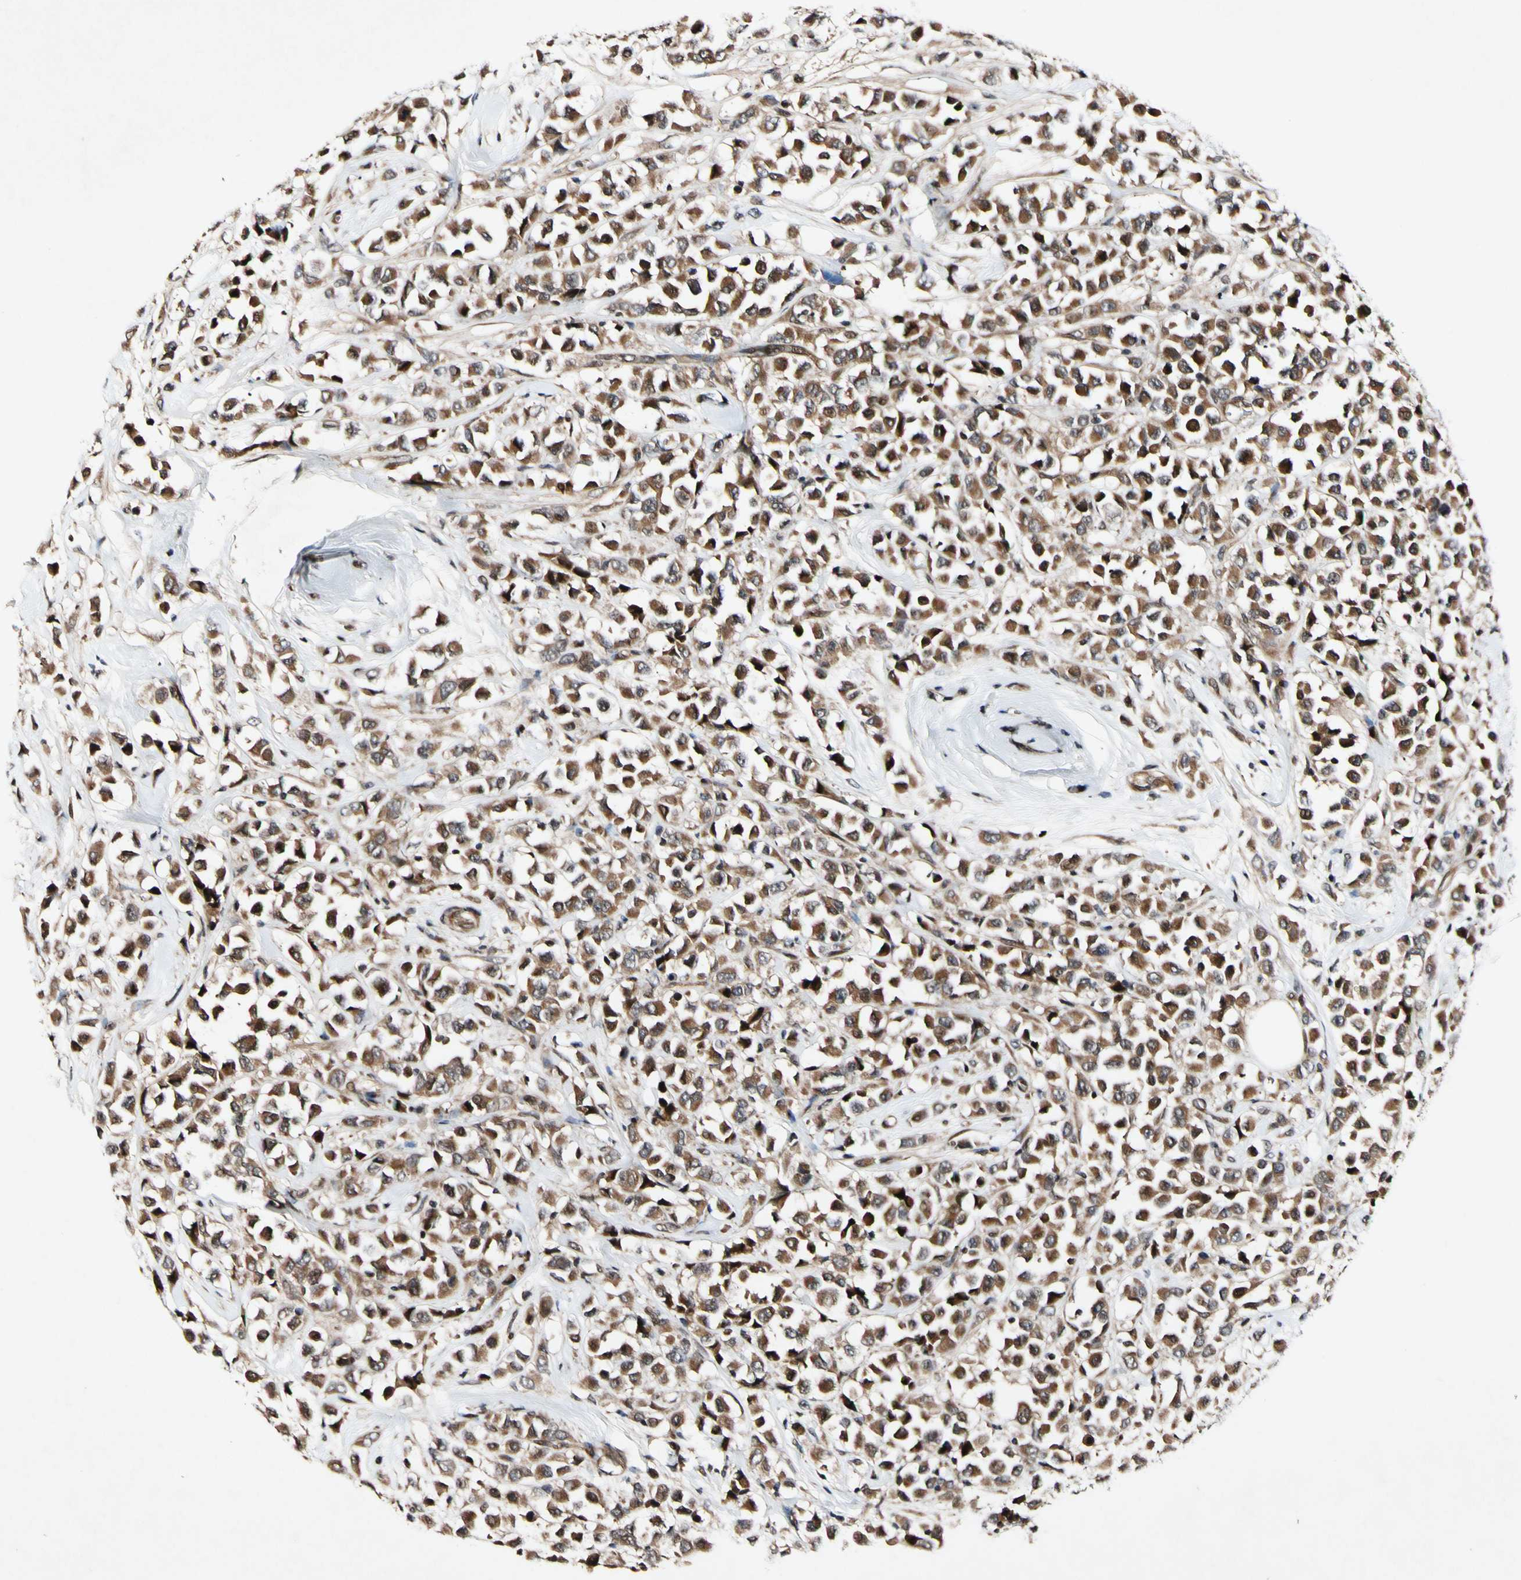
{"staining": {"intensity": "moderate", "quantity": ">75%", "location": "cytoplasmic/membranous,nuclear"}, "tissue": "breast cancer", "cell_type": "Tumor cells", "image_type": "cancer", "snomed": [{"axis": "morphology", "description": "Duct carcinoma"}, {"axis": "topography", "description": "Breast"}], "caption": "Breast cancer stained for a protein (brown) shows moderate cytoplasmic/membranous and nuclear positive staining in approximately >75% of tumor cells.", "gene": "CSNK1E", "patient": {"sex": "female", "age": 61}}